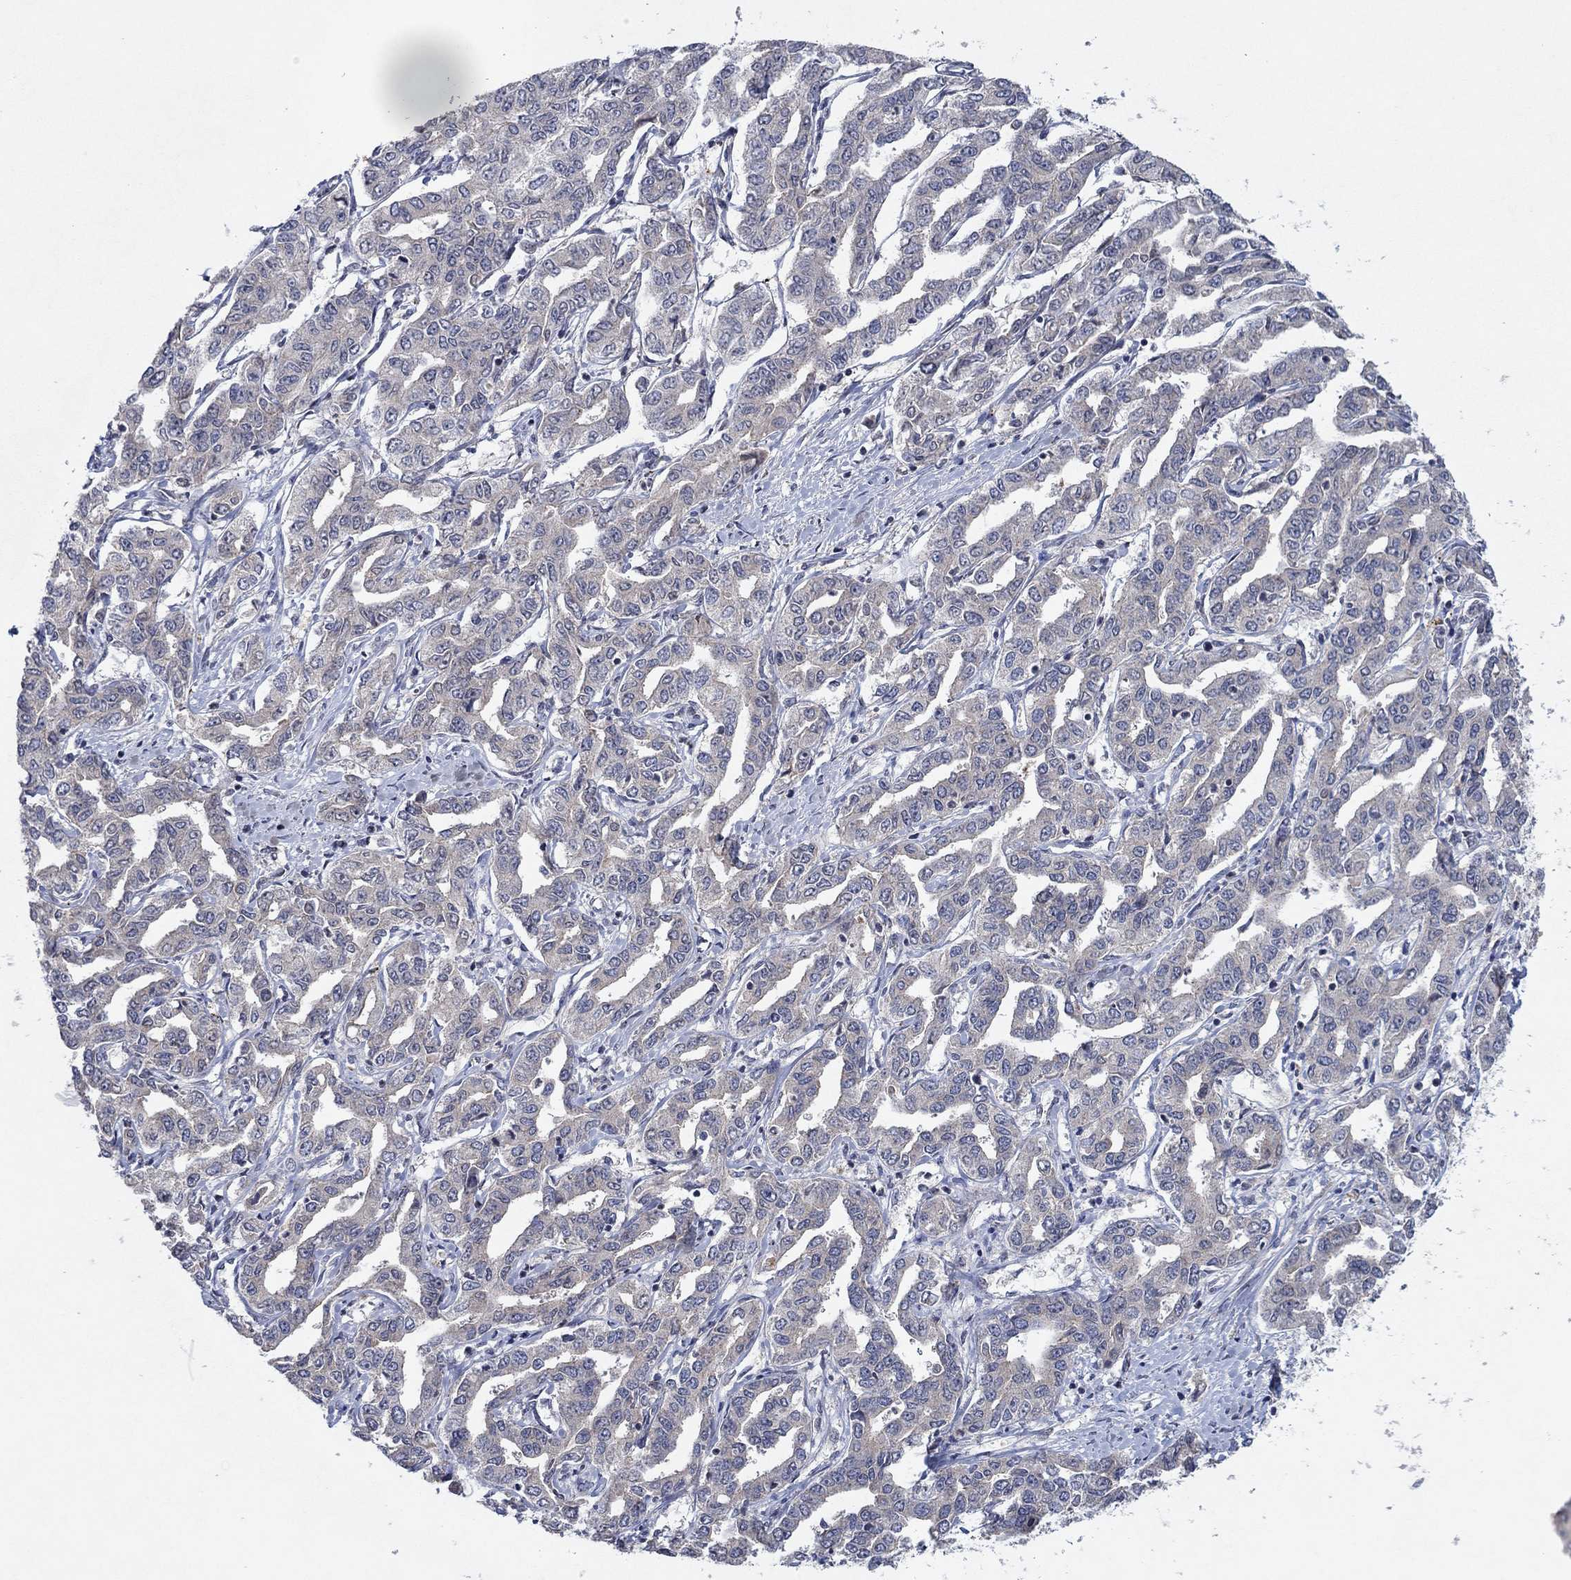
{"staining": {"intensity": "negative", "quantity": "none", "location": "none"}, "tissue": "liver cancer", "cell_type": "Tumor cells", "image_type": "cancer", "snomed": [{"axis": "morphology", "description": "Cholangiocarcinoma"}, {"axis": "topography", "description": "Liver"}], "caption": "Immunohistochemical staining of liver cholangiocarcinoma demonstrates no significant expression in tumor cells.", "gene": "IL4", "patient": {"sex": "male", "age": 59}}